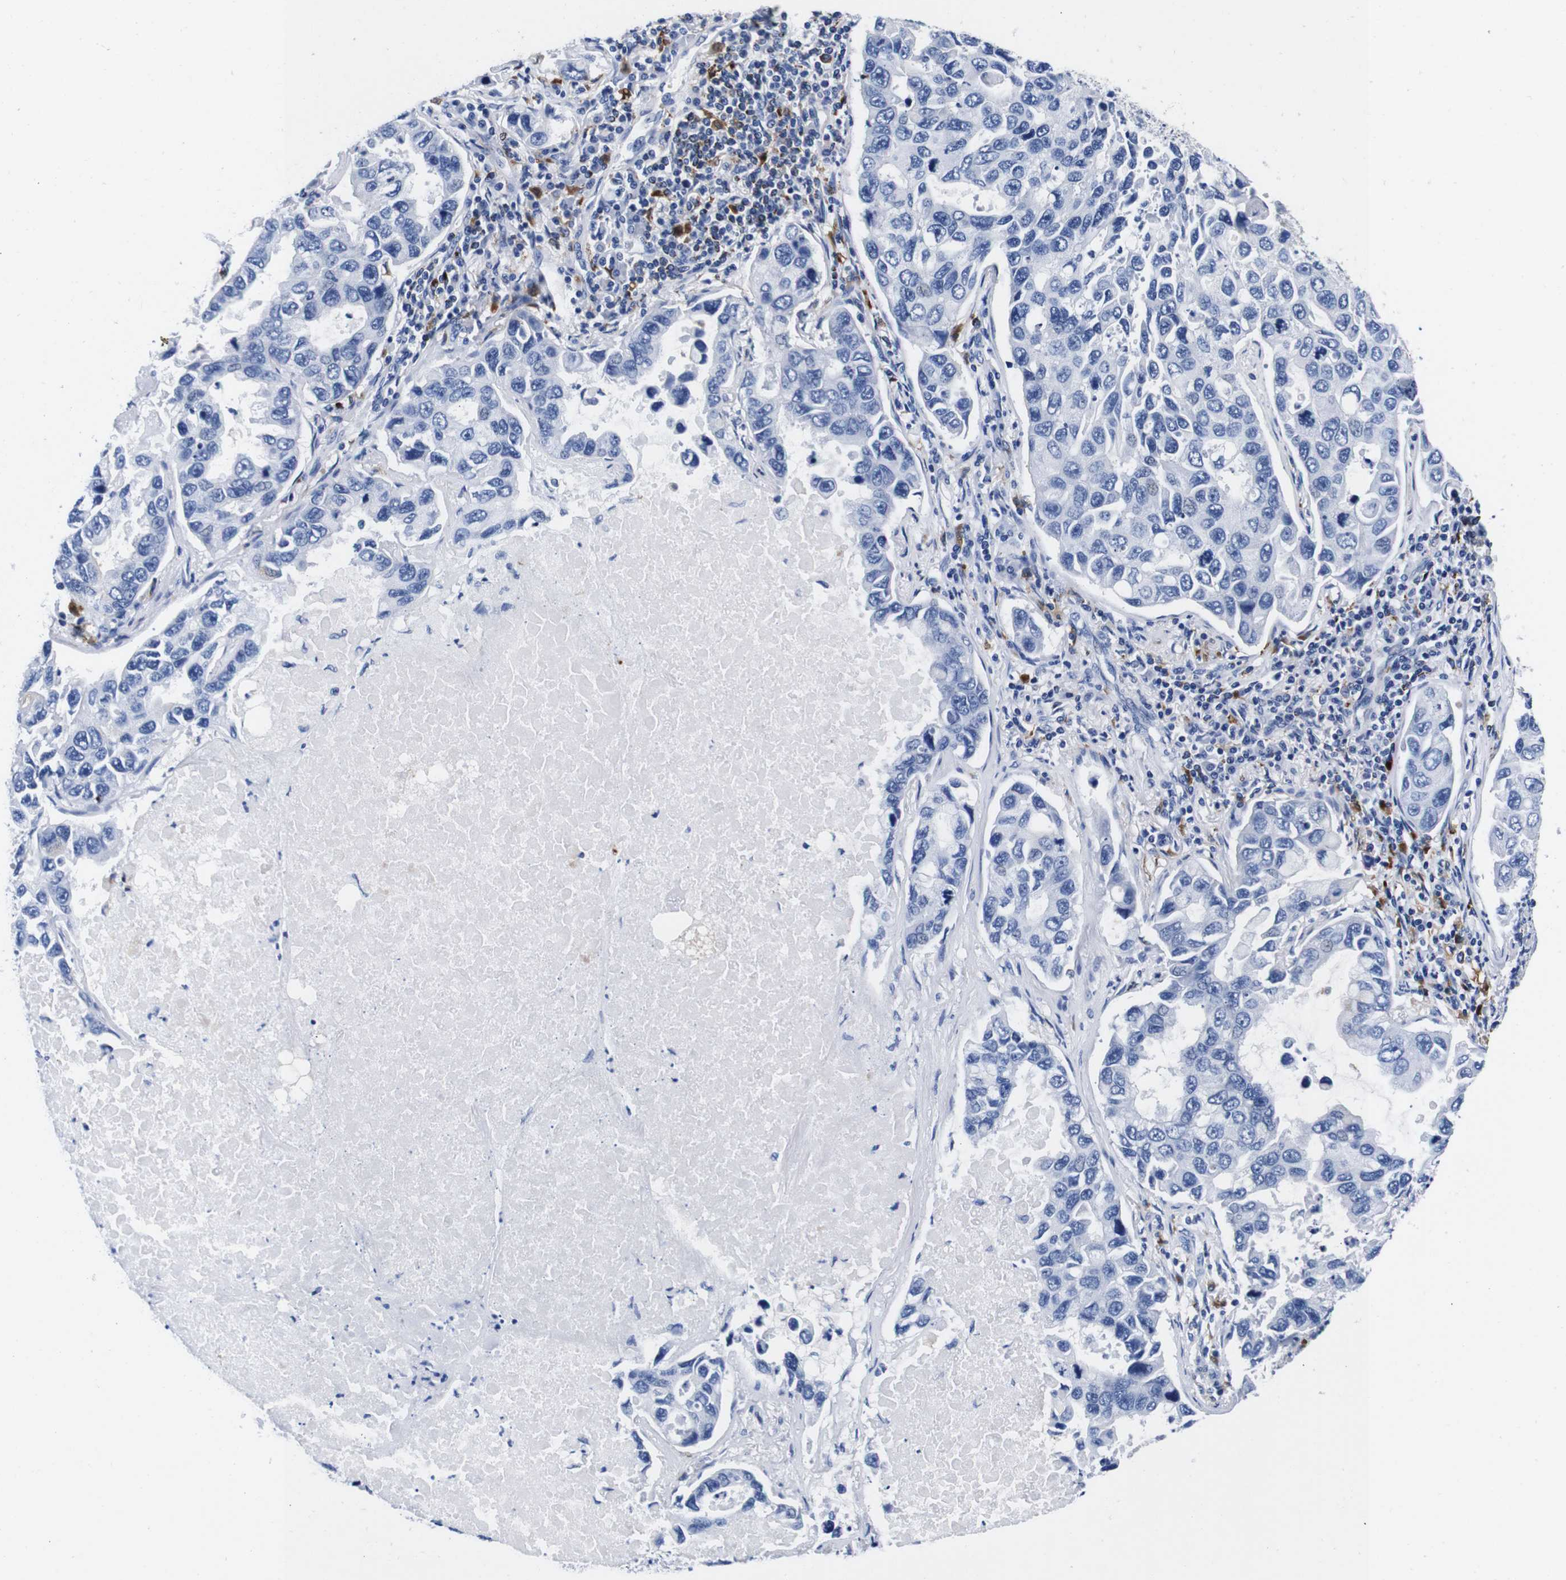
{"staining": {"intensity": "moderate", "quantity": "<25%", "location": "cytoplasmic/membranous"}, "tissue": "lung cancer", "cell_type": "Tumor cells", "image_type": "cancer", "snomed": [{"axis": "morphology", "description": "Adenocarcinoma, NOS"}, {"axis": "topography", "description": "Lung"}], "caption": "Immunohistochemical staining of lung adenocarcinoma exhibits low levels of moderate cytoplasmic/membranous positivity in approximately <25% of tumor cells. The staining was performed using DAB (3,3'-diaminobenzidine) to visualize the protein expression in brown, while the nuclei were stained in blue with hematoxylin (Magnification: 20x).", "gene": "HLA-DMB", "patient": {"sex": "male", "age": 64}}